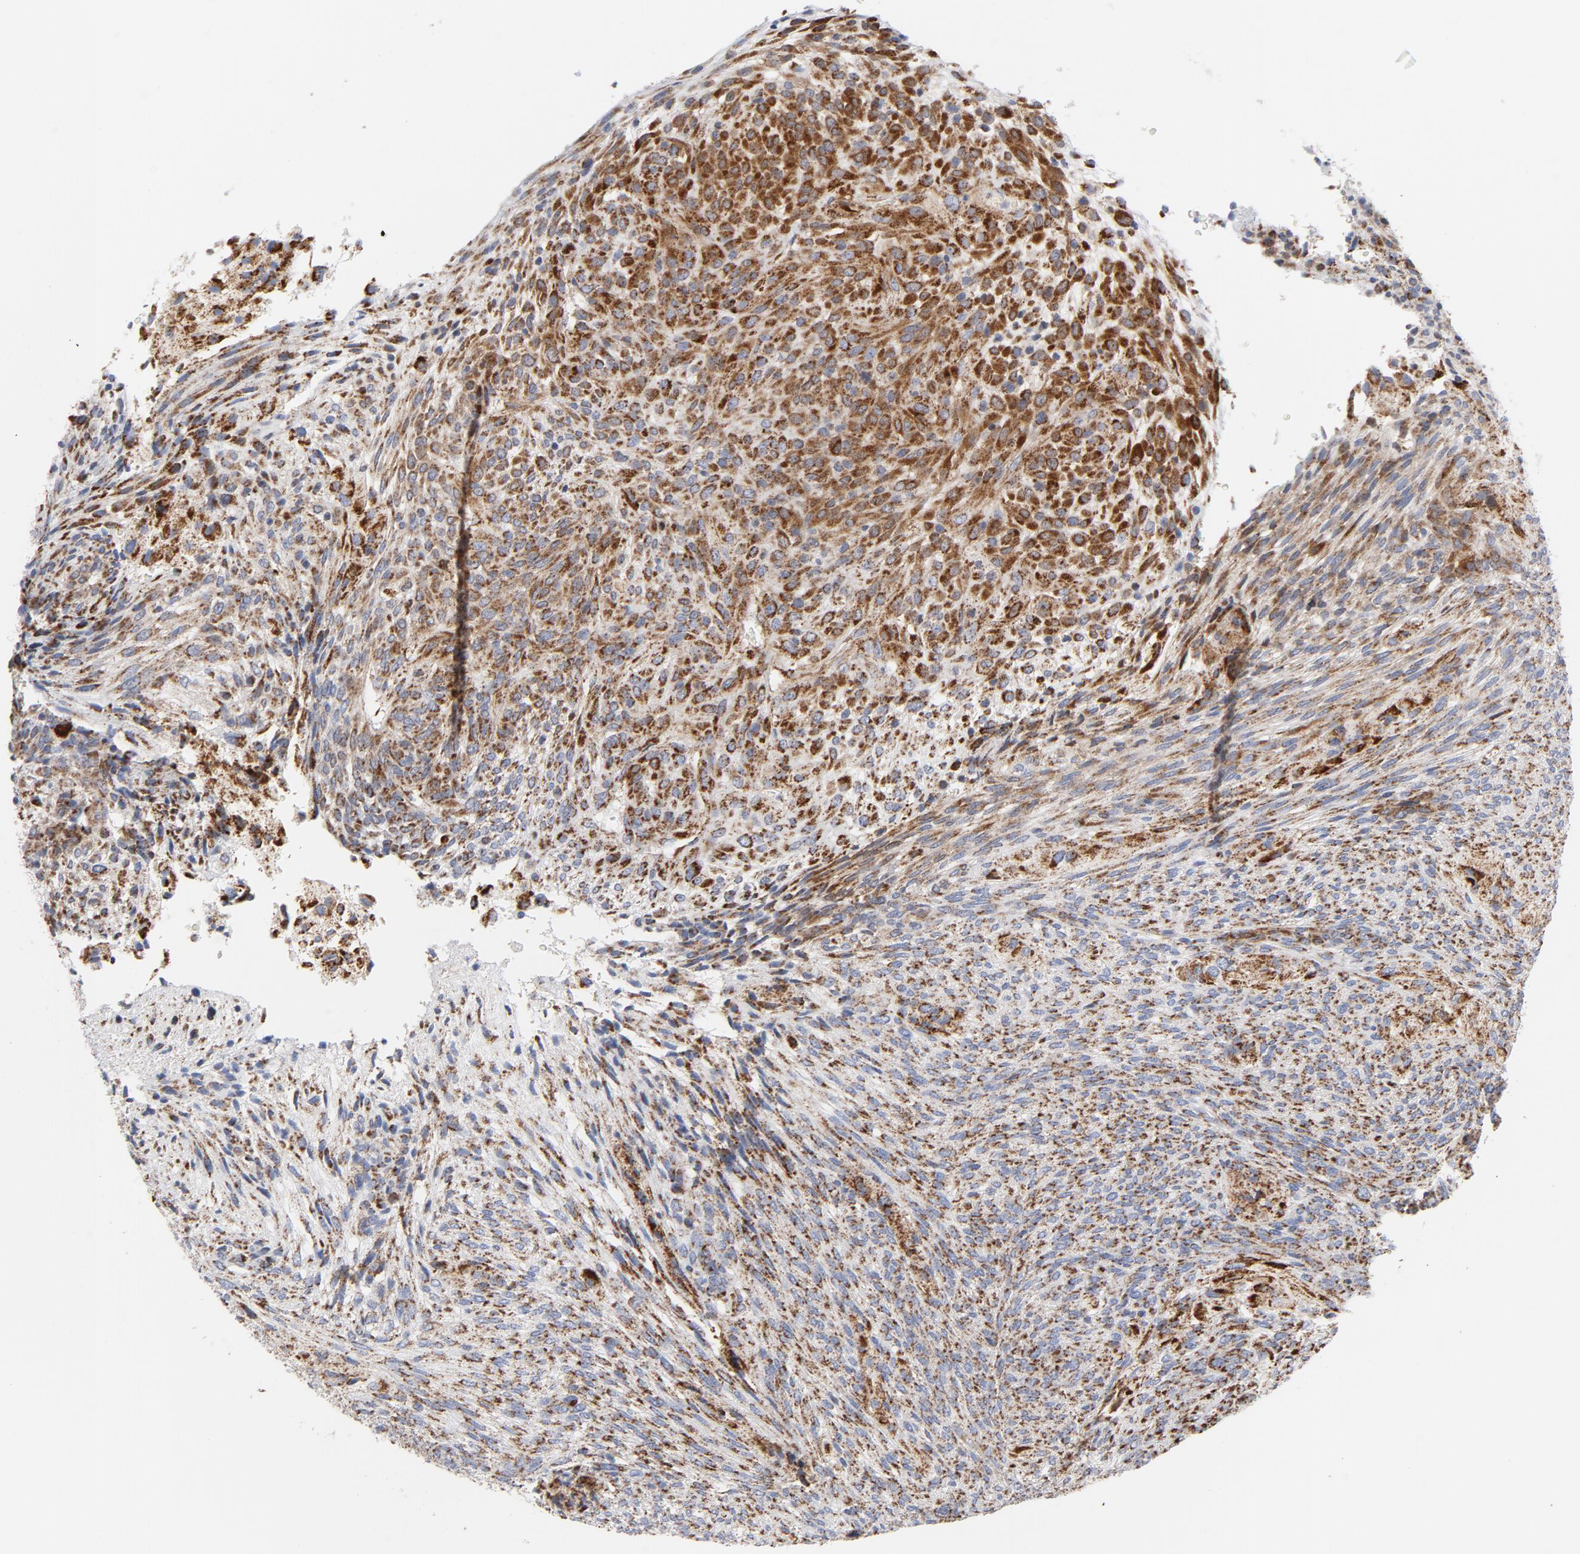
{"staining": {"intensity": "strong", "quantity": ">75%", "location": "cytoplasmic/membranous"}, "tissue": "glioma", "cell_type": "Tumor cells", "image_type": "cancer", "snomed": [{"axis": "morphology", "description": "Glioma, malignant, High grade"}, {"axis": "topography", "description": "Cerebral cortex"}], "caption": "There is high levels of strong cytoplasmic/membranous staining in tumor cells of malignant glioma (high-grade), as demonstrated by immunohistochemical staining (brown color).", "gene": "CYCS", "patient": {"sex": "female", "age": 55}}